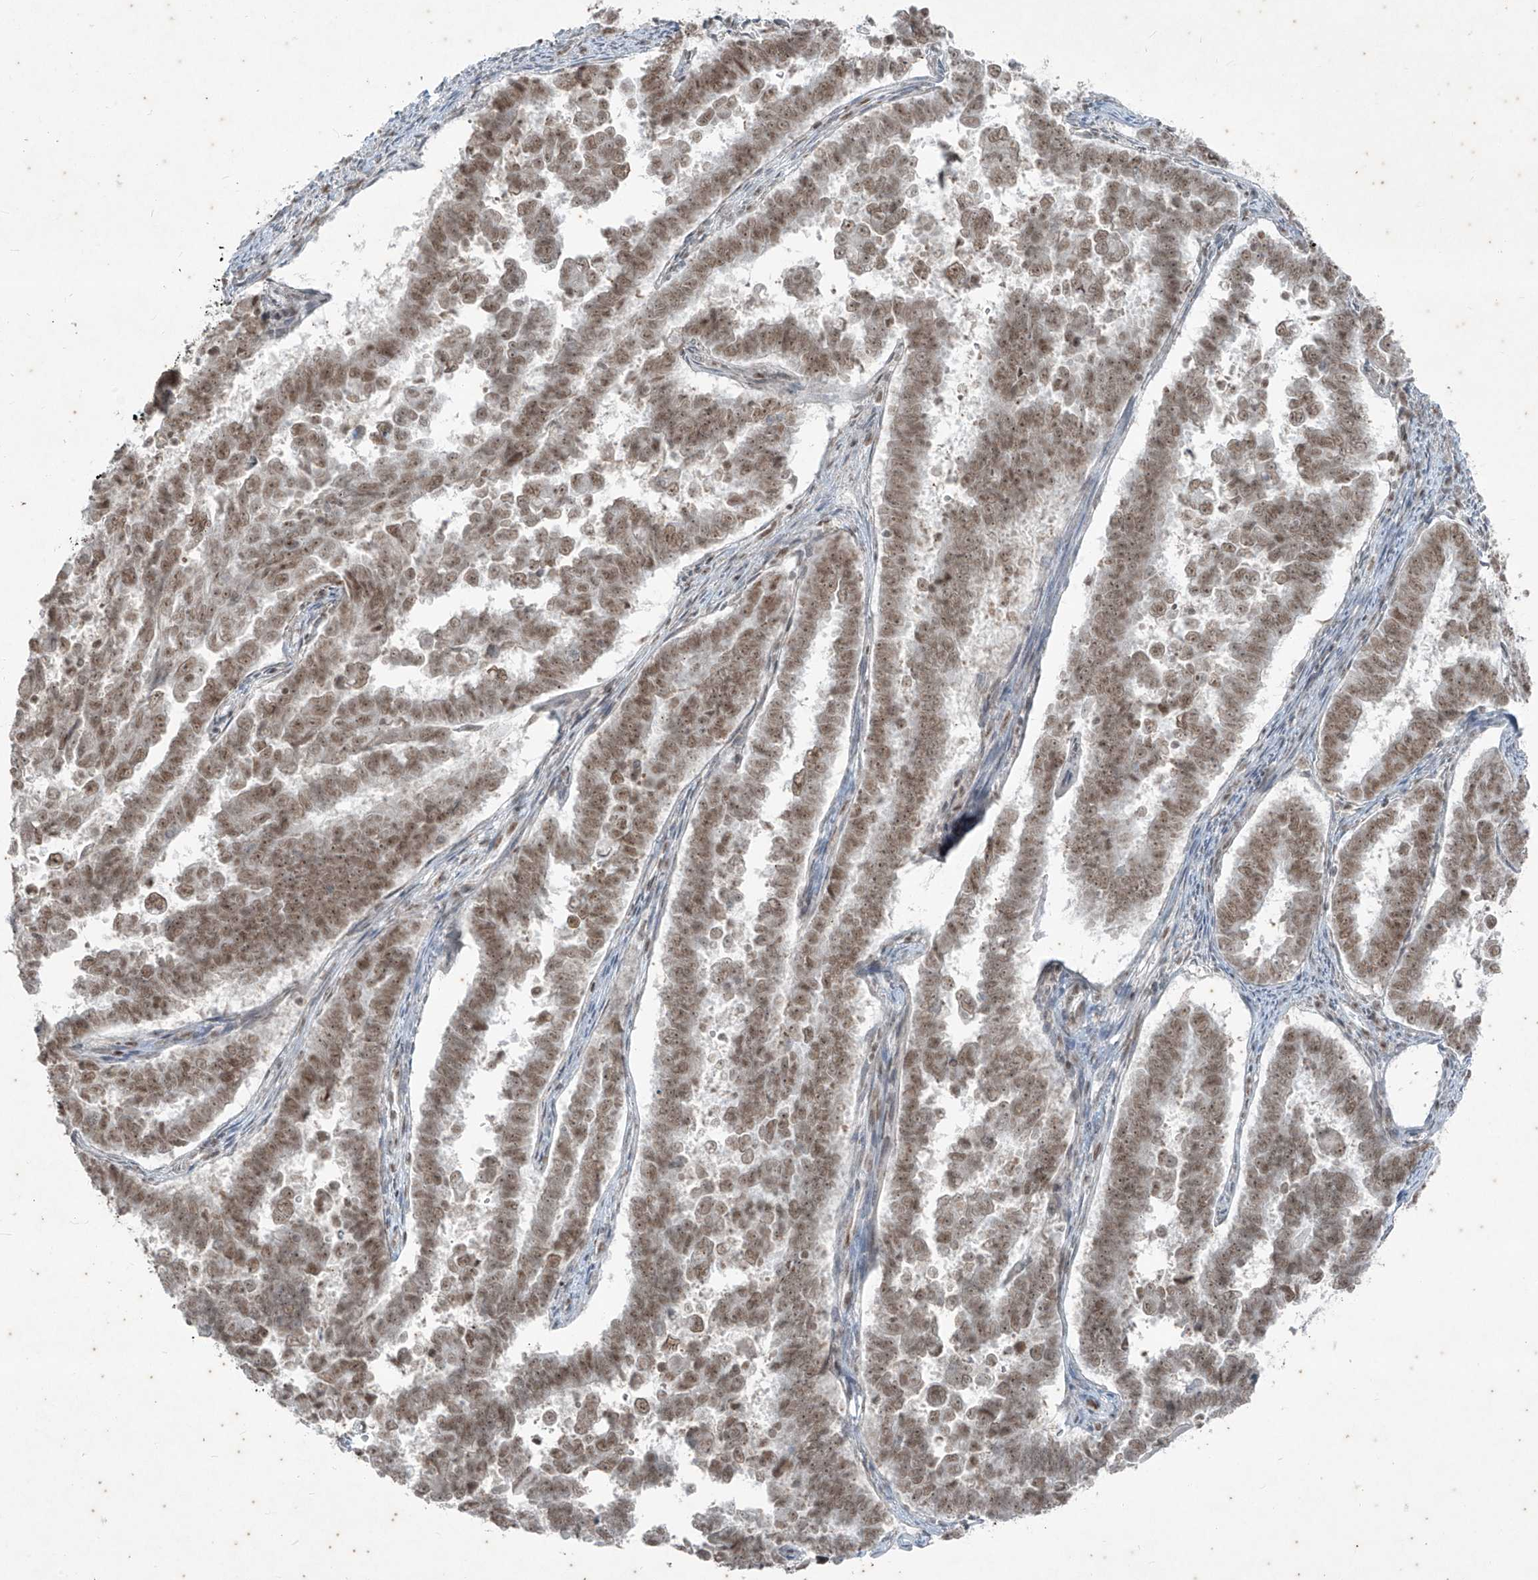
{"staining": {"intensity": "moderate", "quantity": ">75%", "location": "nuclear"}, "tissue": "endometrial cancer", "cell_type": "Tumor cells", "image_type": "cancer", "snomed": [{"axis": "morphology", "description": "Adenocarcinoma, NOS"}, {"axis": "topography", "description": "Endometrium"}], "caption": "Human endometrial cancer stained with a protein marker demonstrates moderate staining in tumor cells.", "gene": "ZNF354B", "patient": {"sex": "female", "age": 75}}